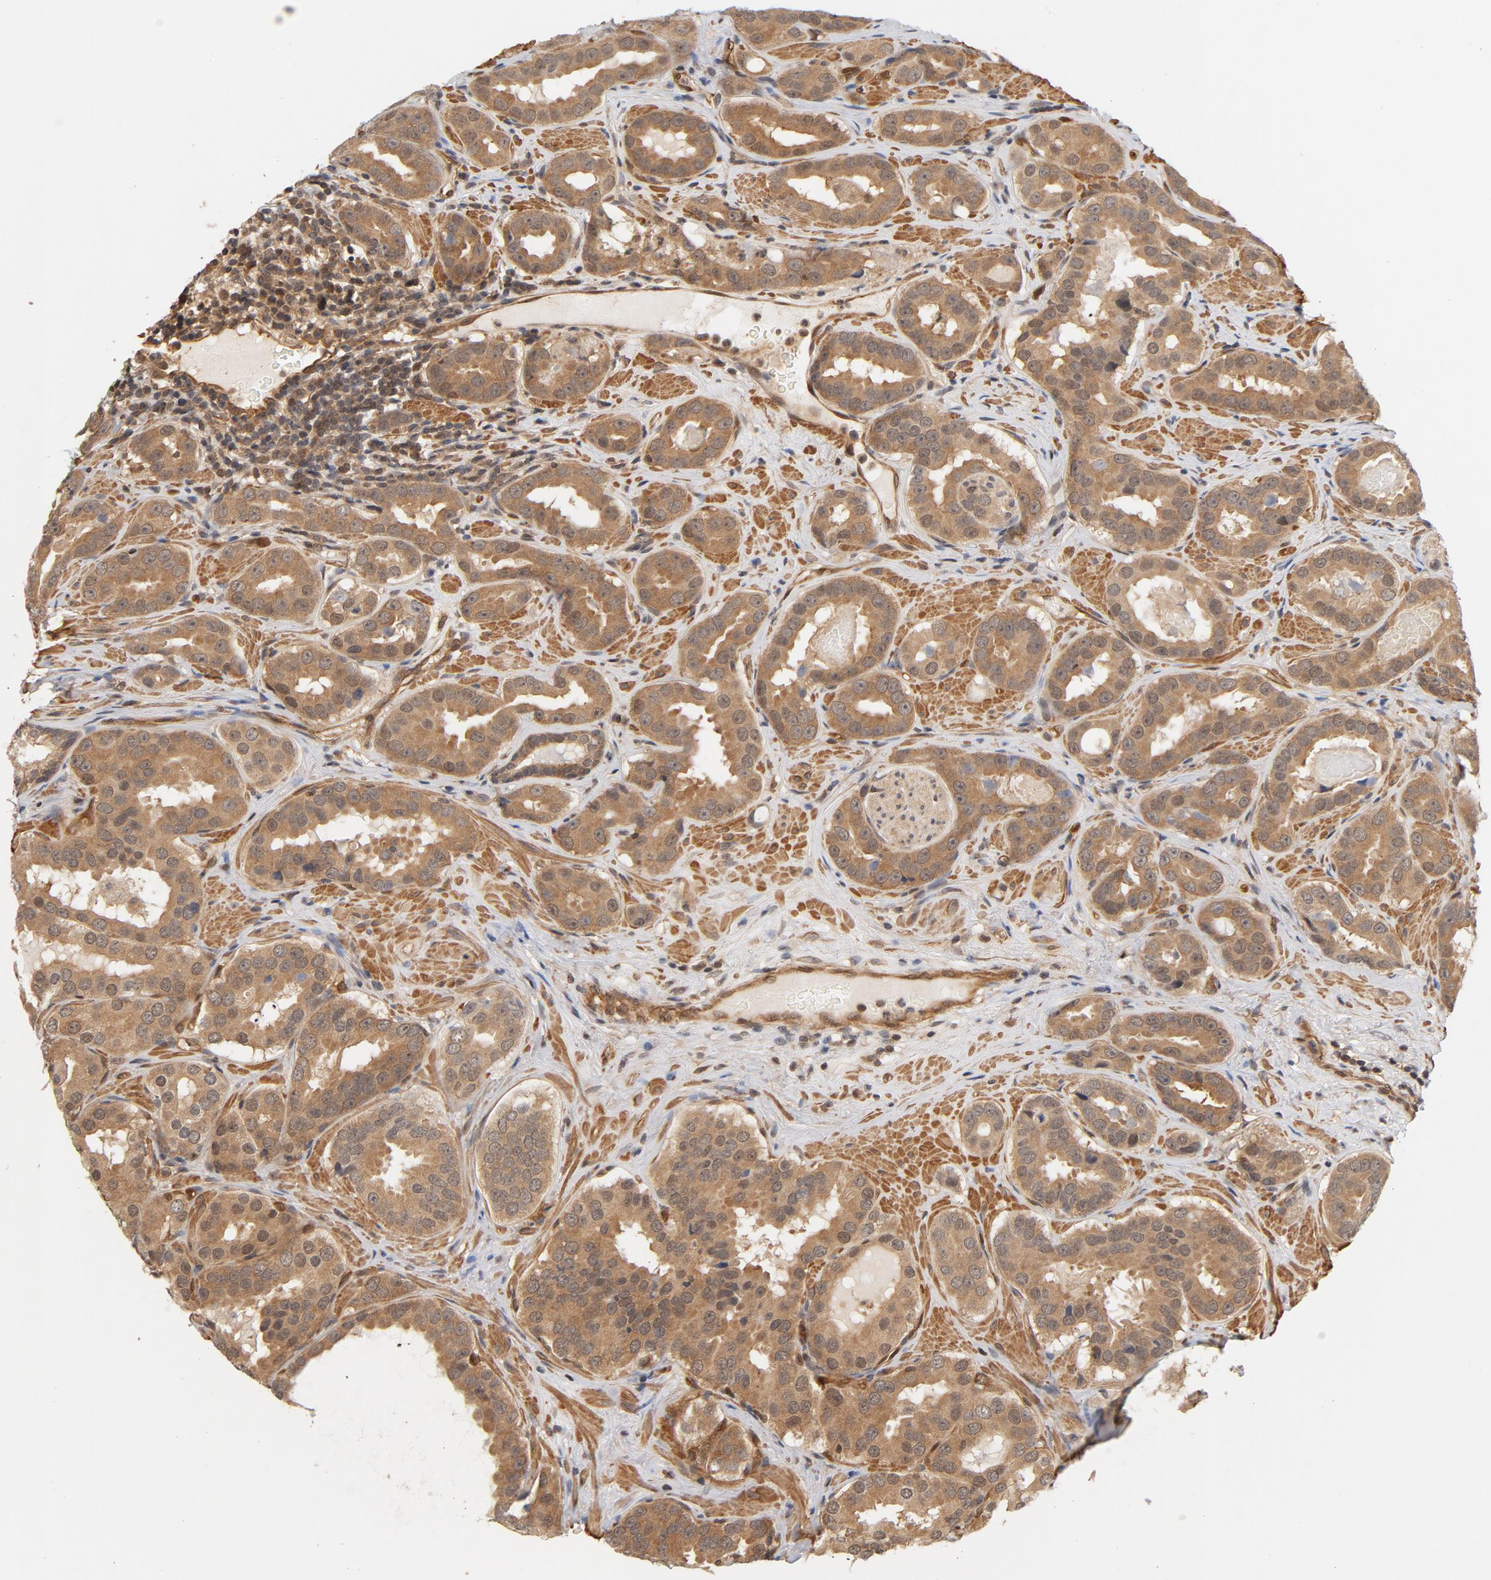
{"staining": {"intensity": "moderate", "quantity": ">75%", "location": "cytoplasmic/membranous"}, "tissue": "prostate cancer", "cell_type": "Tumor cells", "image_type": "cancer", "snomed": [{"axis": "morphology", "description": "Adenocarcinoma, Low grade"}, {"axis": "topography", "description": "Prostate"}], "caption": "Protein staining shows moderate cytoplasmic/membranous staining in about >75% of tumor cells in prostate low-grade adenocarcinoma. (DAB = brown stain, brightfield microscopy at high magnification).", "gene": "CDC37", "patient": {"sex": "male", "age": 59}}